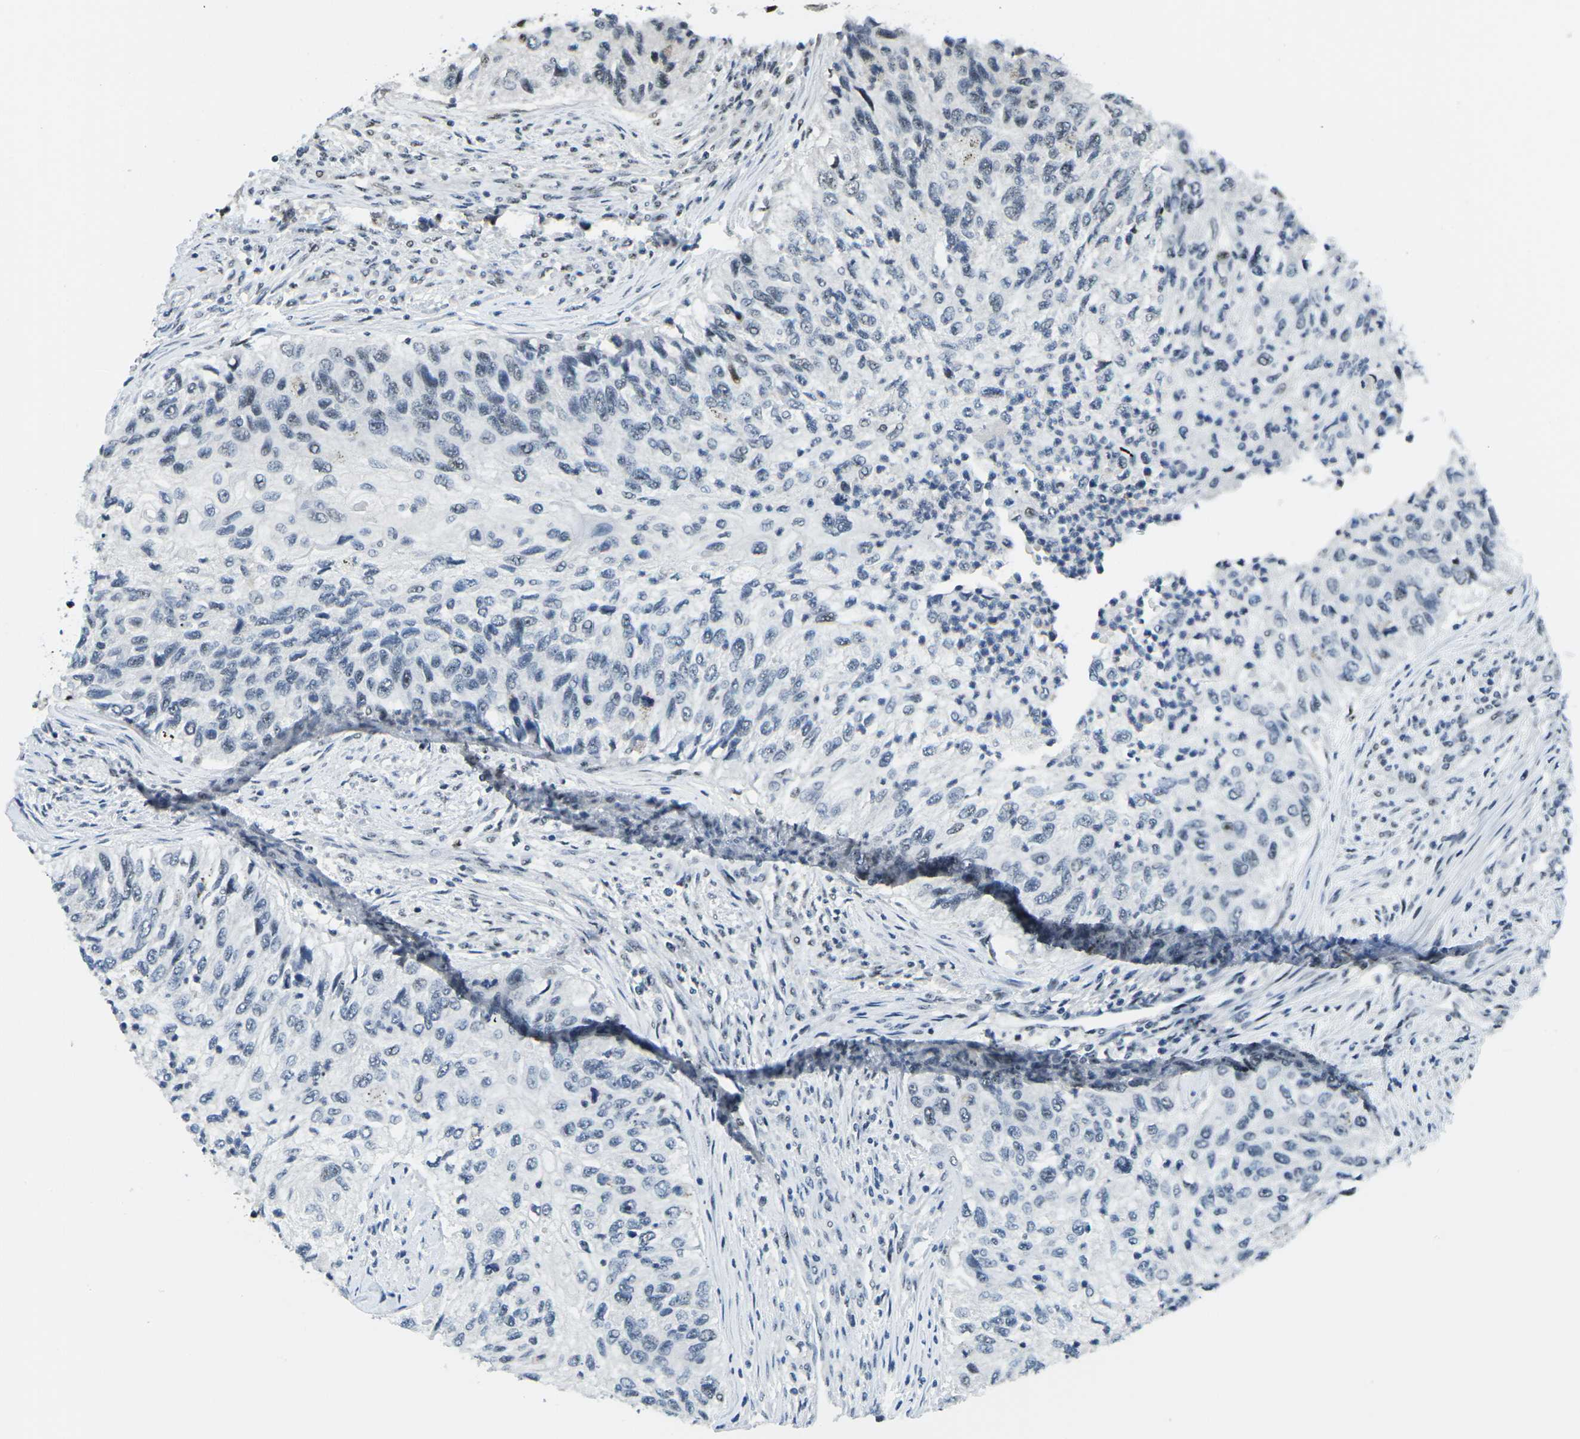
{"staining": {"intensity": "negative", "quantity": "none", "location": "none"}, "tissue": "urothelial cancer", "cell_type": "Tumor cells", "image_type": "cancer", "snomed": [{"axis": "morphology", "description": "Urothelial carcinoma, High grade"}, {"axis": "topography", "description": "Urinary bladder"}], "caption": "High power microscopy image of an IHC image of high-grade urothelial carcinoma, revealing no significant staining in tumor cells. (DAB immunohistochemistry (IHC) visualized using brightfield microscopy, high magnification).", "gene": "PRPF8", "patient": {"sex": "female", "age": 60}}